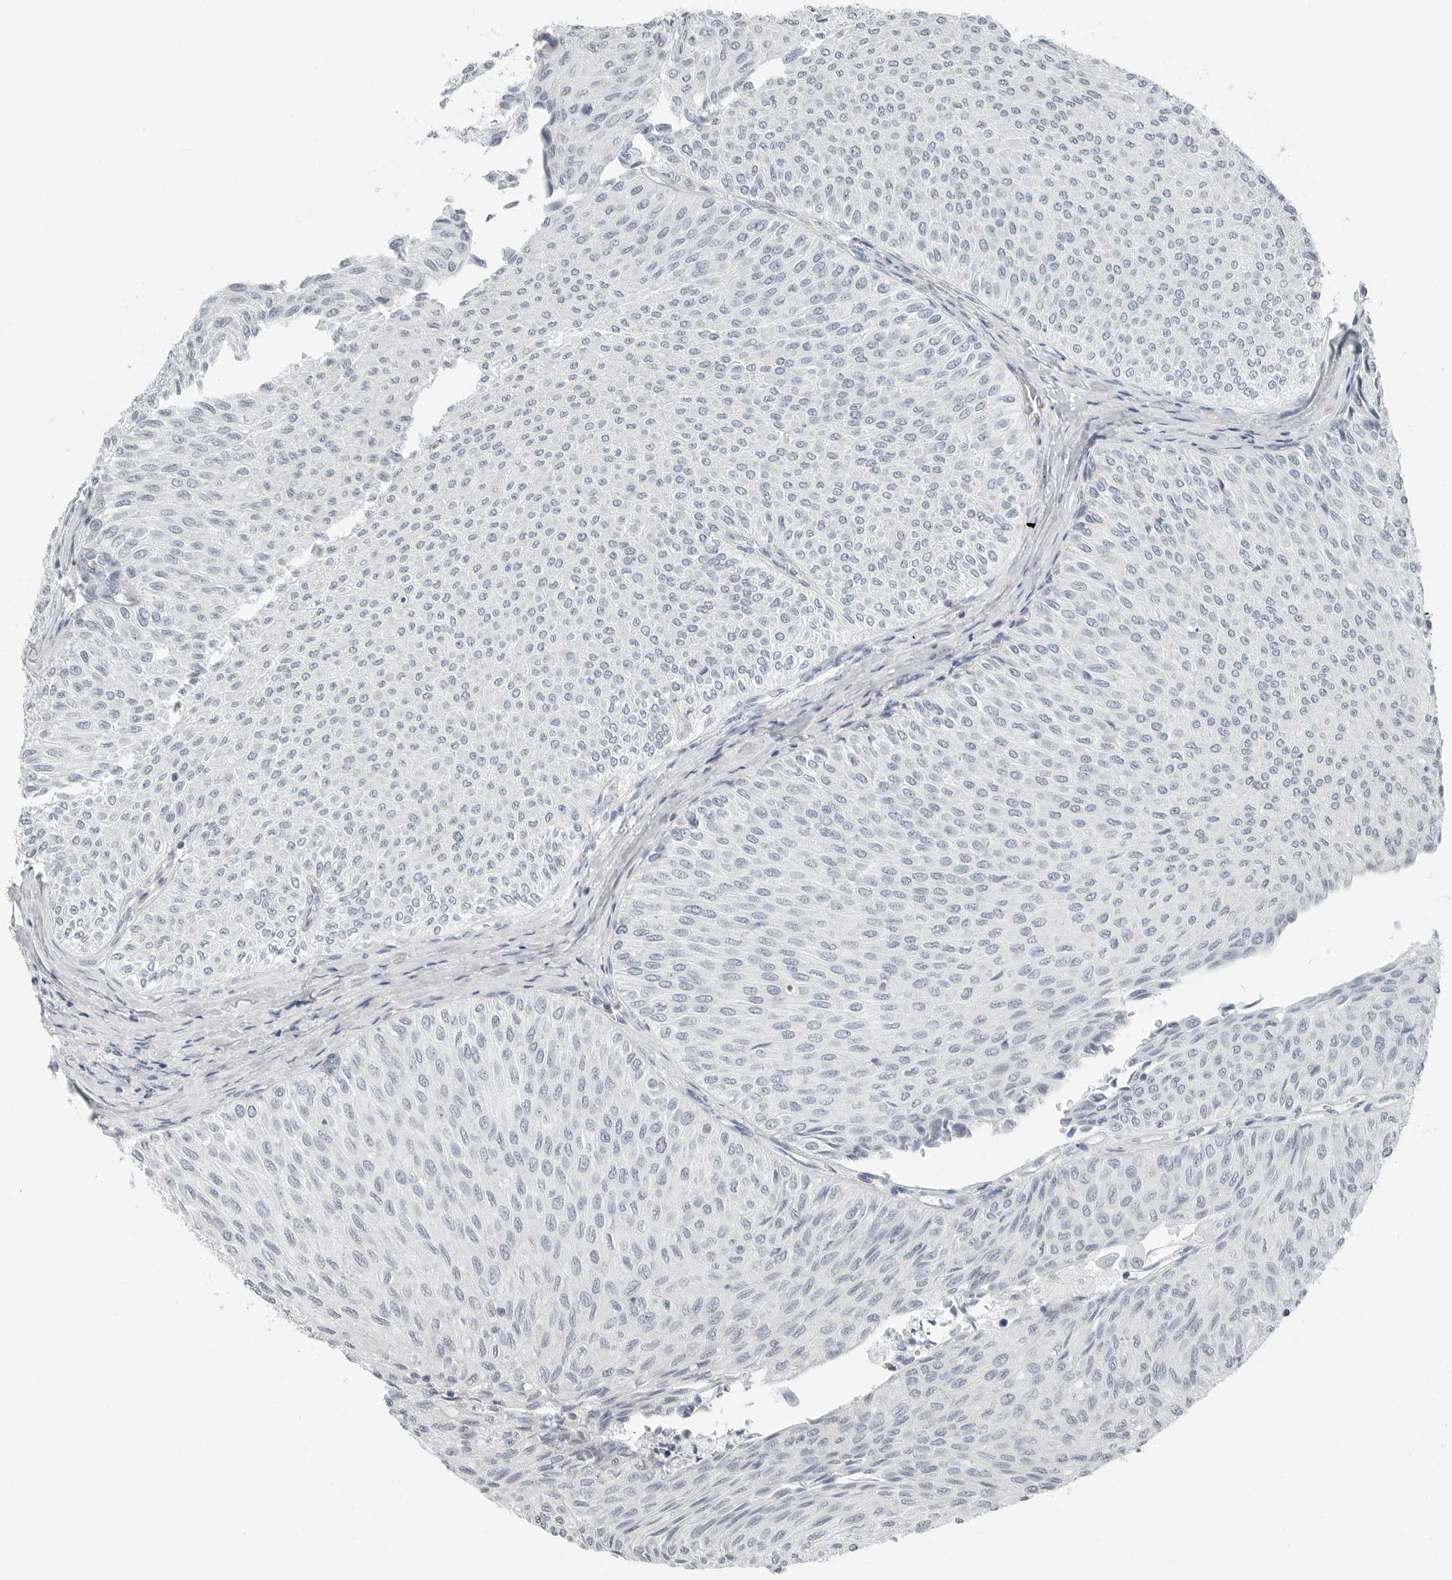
{"staining": {"intensity": "negative", "quantity": "none", "location": "none"}, "tissue": "urothelial cancer", "cell_type": "Tumor cells", "image_type": "cancer", "snomed": [{"axis": "morphology", "description": "Urothelial carcinoma, Low grade"}, {"axis": "topography", "description": "Urinary bladder"}], "caption": "Histopathology image shows no significant protein expression in tumor cells of urothelial cancer.", "gene": "XIRP1", "patient": {"sex": "male", "age": 78}}